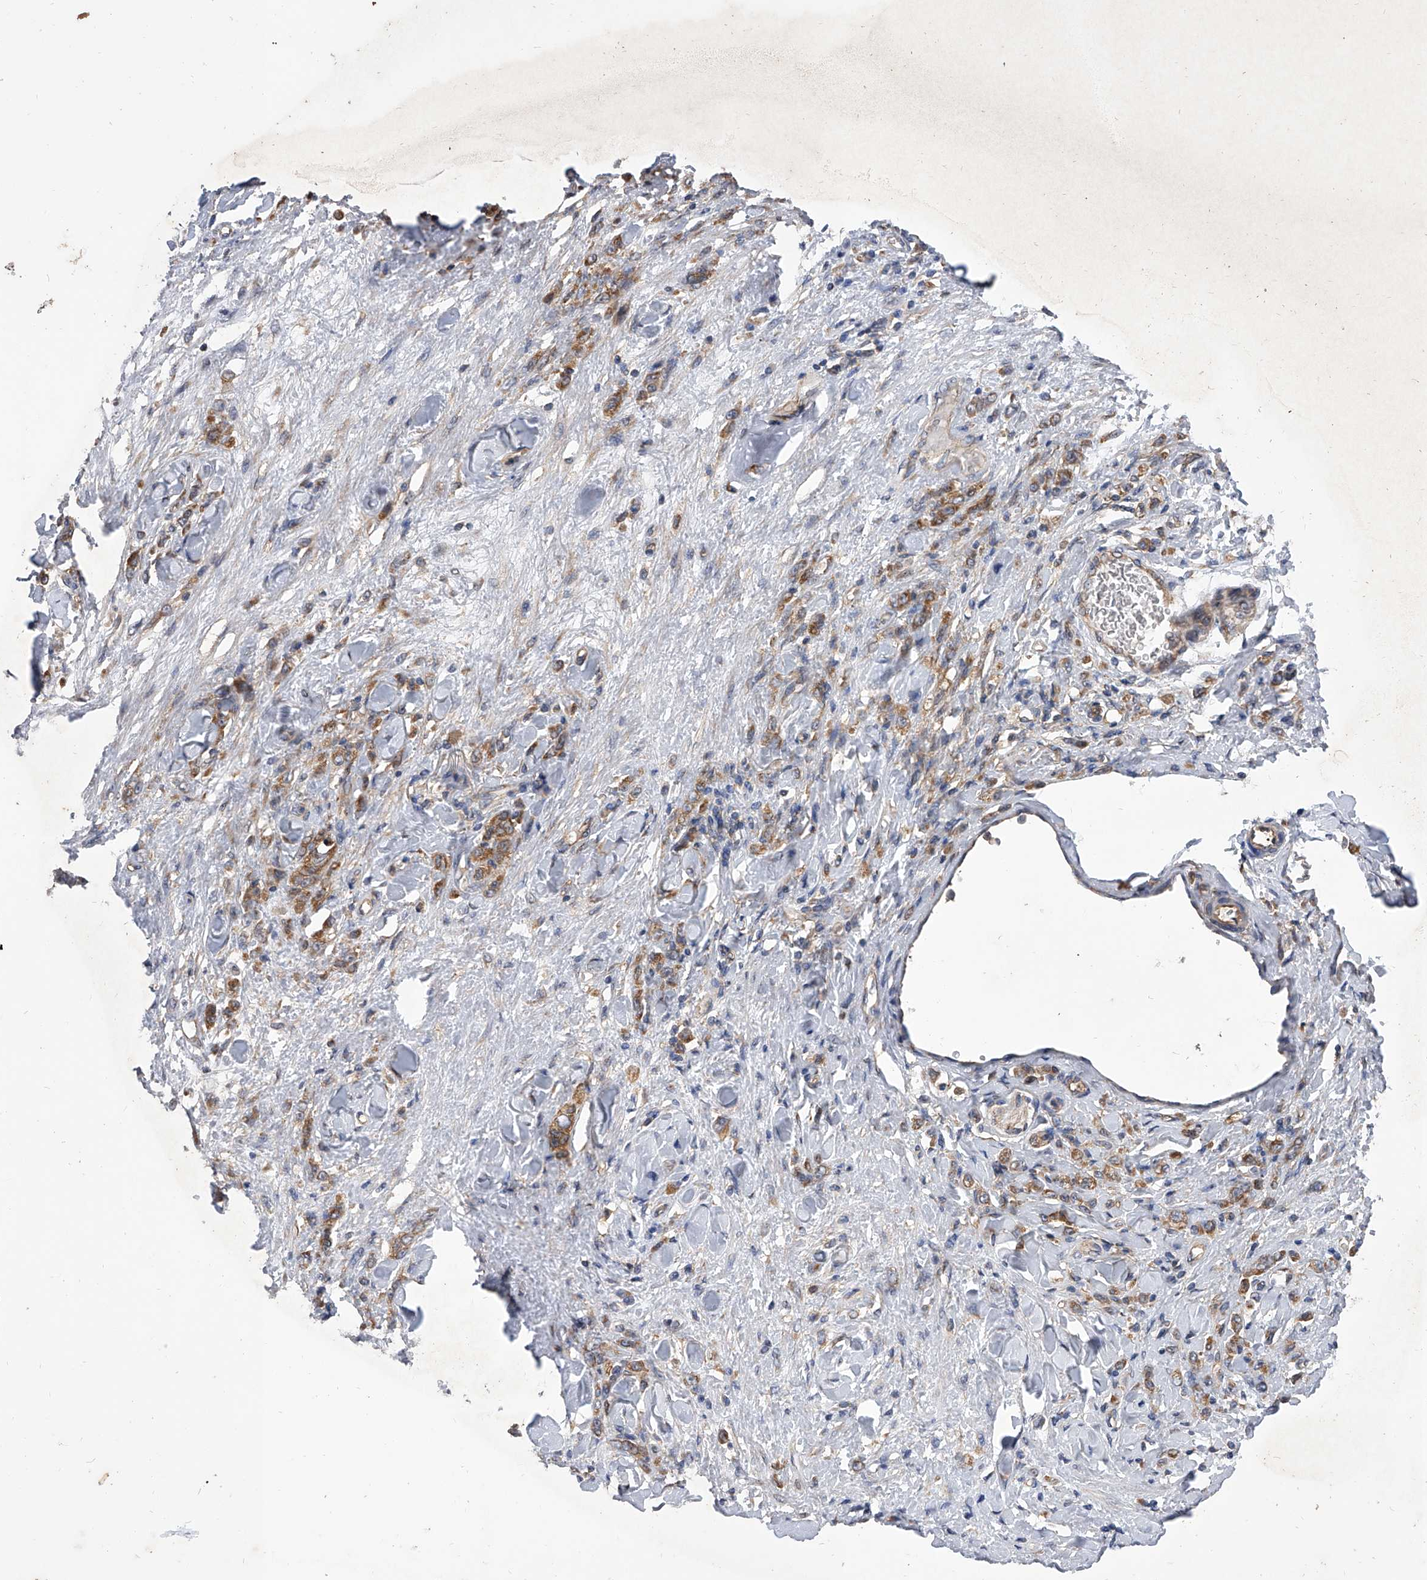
{"staining": {"intensity": "moderate", "quantity": ">75%", "location": "cytoplasmic/membranous"}, "tissue": "stomach cancer", "cell_type": "Tumor cells", "image_type": "cancer", "snomed": [{"axis": "morphology", "description": "Normal tissue, NOS"}, {"axis": "morphology", "description": "Adenocarcinoma, NOS"}, {"axis": "topography", "description": "Stomach"}], "caption": "Approximately >75% of tumor cells in human stomach cancer exhibit moderate cytoplasmic/membranous protein positivity as visualized by brown immunohistochemical staining.", "gene": "CFAP410", "patient": {"sex": "male", "age": 82}}